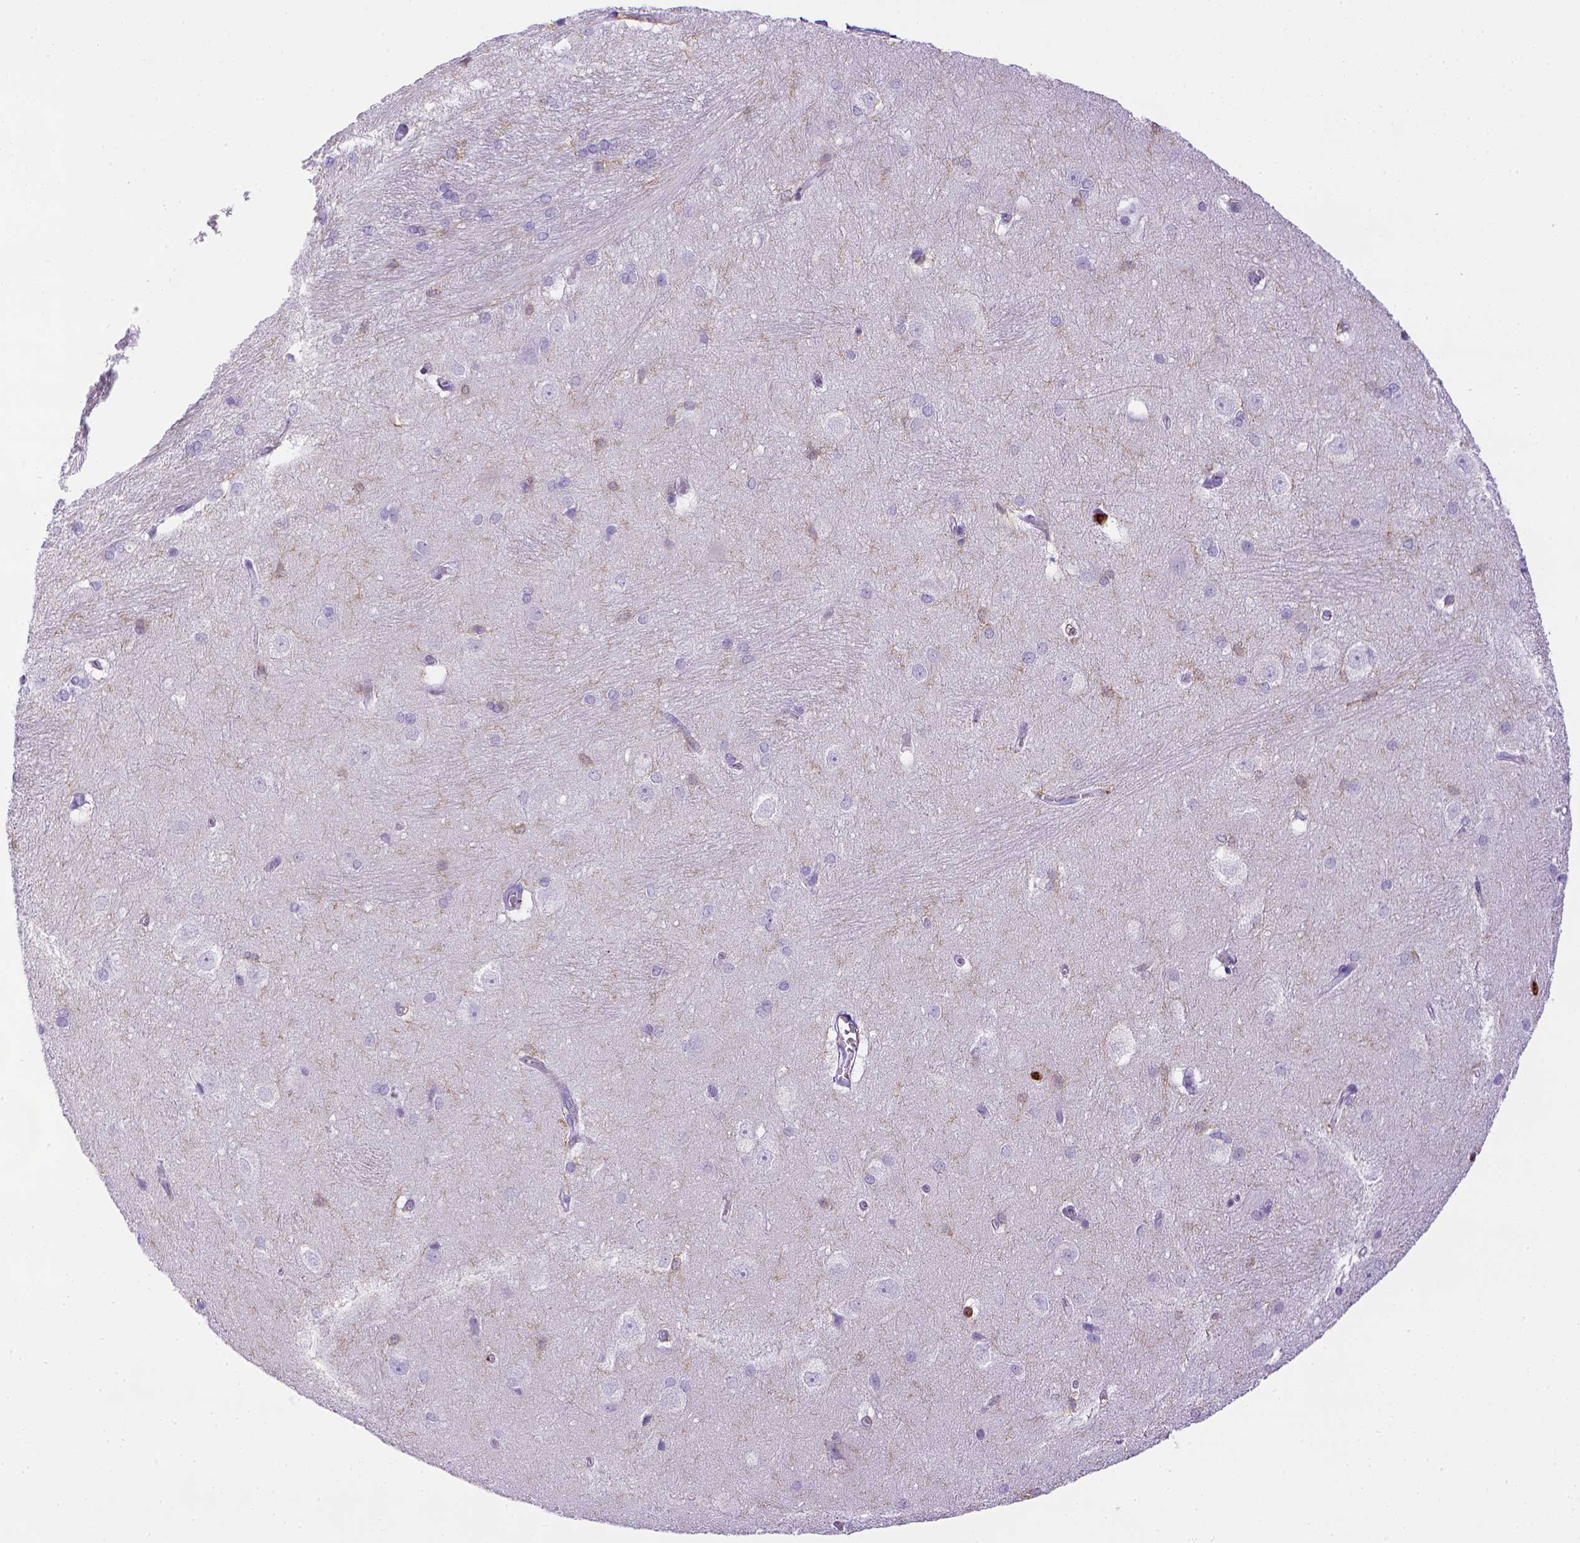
{"staining": {"intensity": "moderate", "quantity": "<25%", "location": "cytoplasmic/membranous"}, "tissue": "hippocampus", "cell_type": "Glial cells", "image_type": "normal", "snomed": [{"axis": "morphology", "description": "Normal tissue, NOS"}, {"axis": "topography", "description": "Cerebral cortex"}, {"axis": "topography", "description": "Hippocampus"}], "caption": "Immunohistochemistry (IHC) (DAB) staining of unremarkable human hippocampus exhibits moderate cytoplasmic/membranous protein positivity in about <25% of glial cells. (Stains: DAB in brown, nuclei in blue, Microscopy: brightfield microscopy at high magnification).", "gene": "ITGAM", "patient": {"sex": "female", "age": 19}}